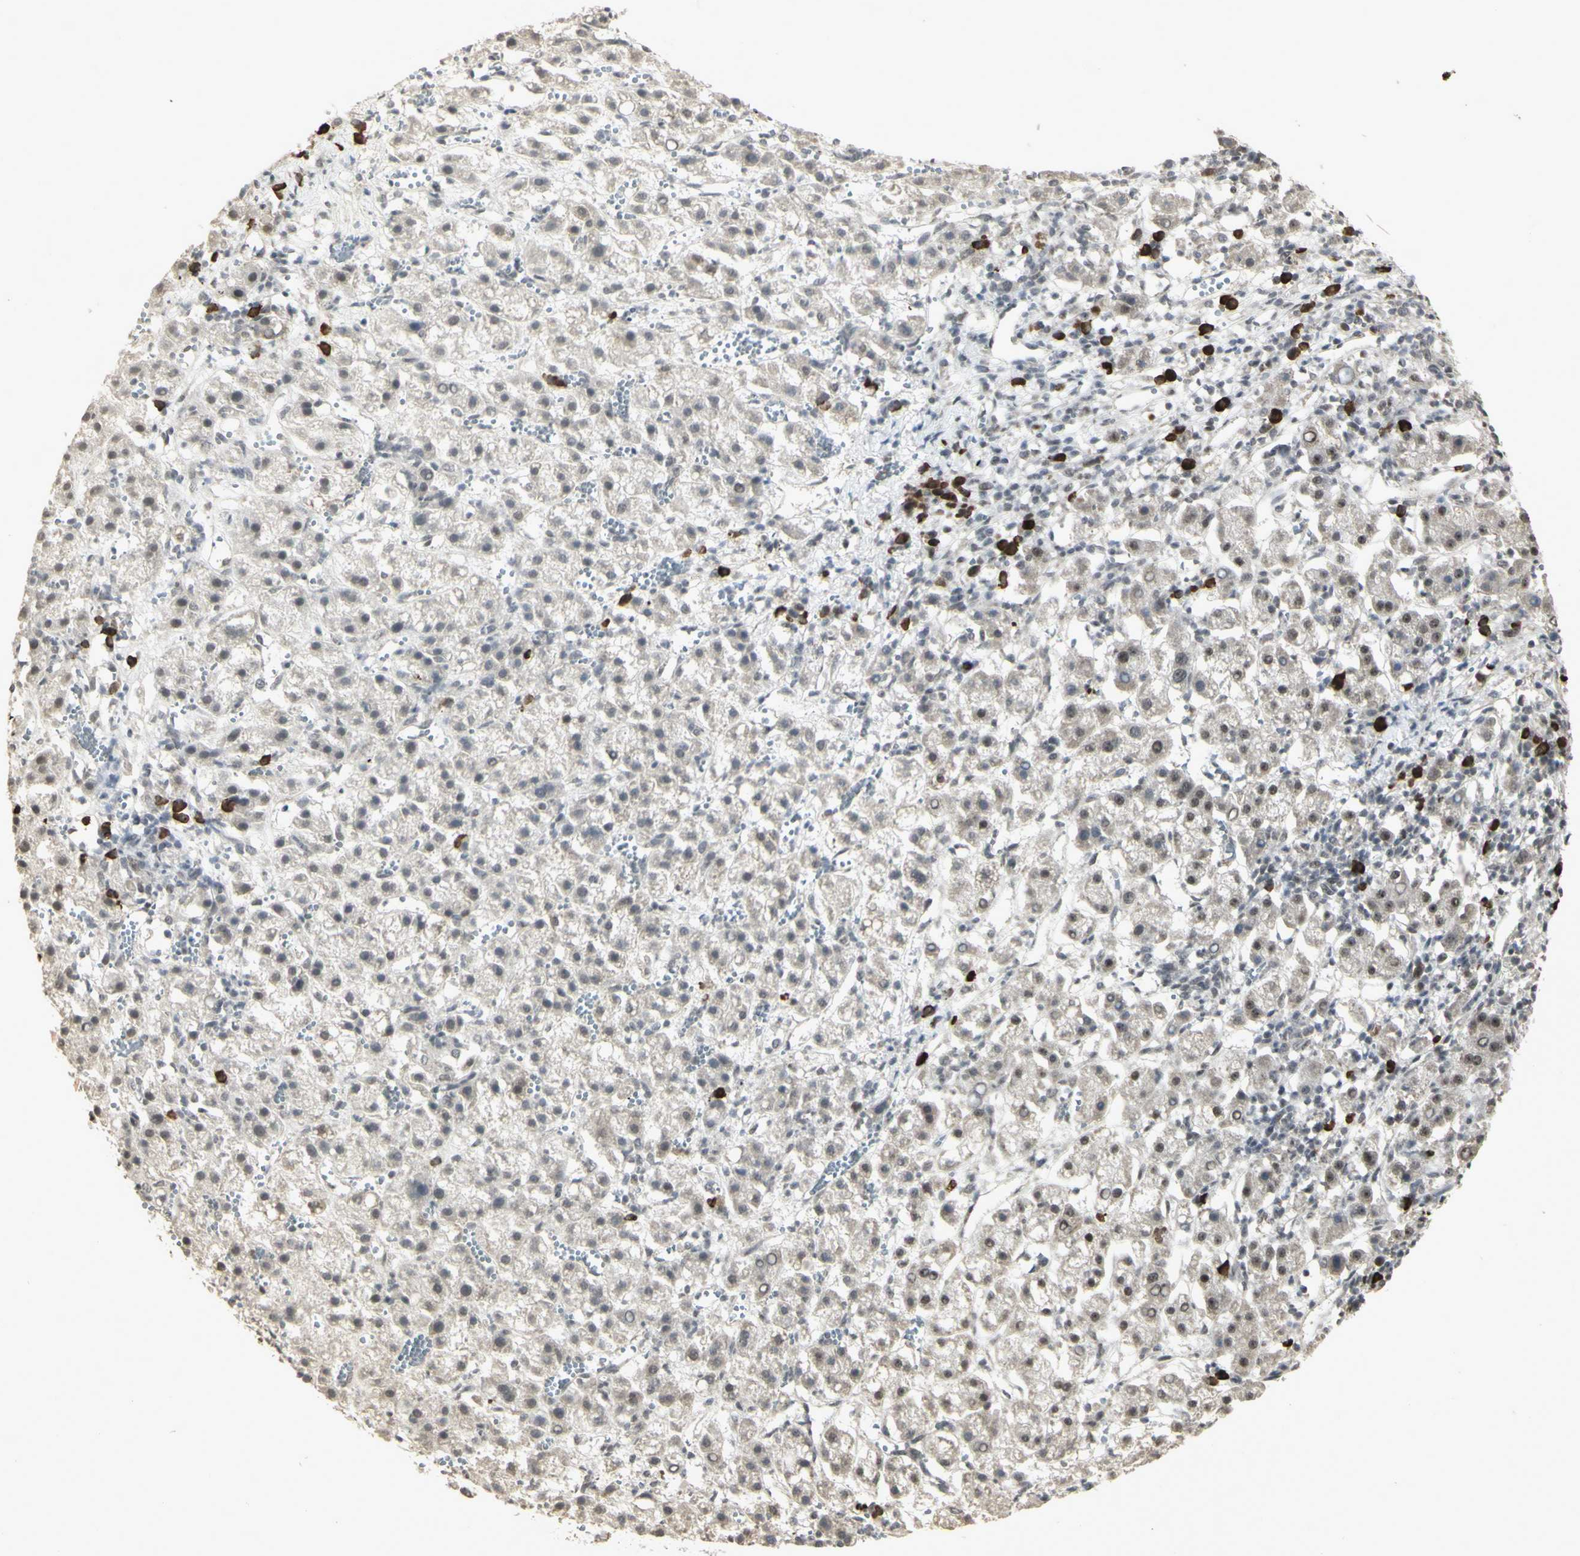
{"staining": {"intensity": "weak", "quantity": "<25%", "location": "cytoplasmic/membranous,nuclear"}, "tissue": "liver cancer", "cell_type": "Tumor cells", "image_type": "cancer", "snomed": [{"axis": "morphology", "description": "Carcinoma, Hepatocellular, NOS"}, {"axis": "topography", "description": "Liver"}], "caption": "This is an IHC image of human liver cancer (hepatocellular carcinoma). There is no positivity in tumor cells.", "gene": "CCNT1", "patient": {"sex": "female", "age": 58}}